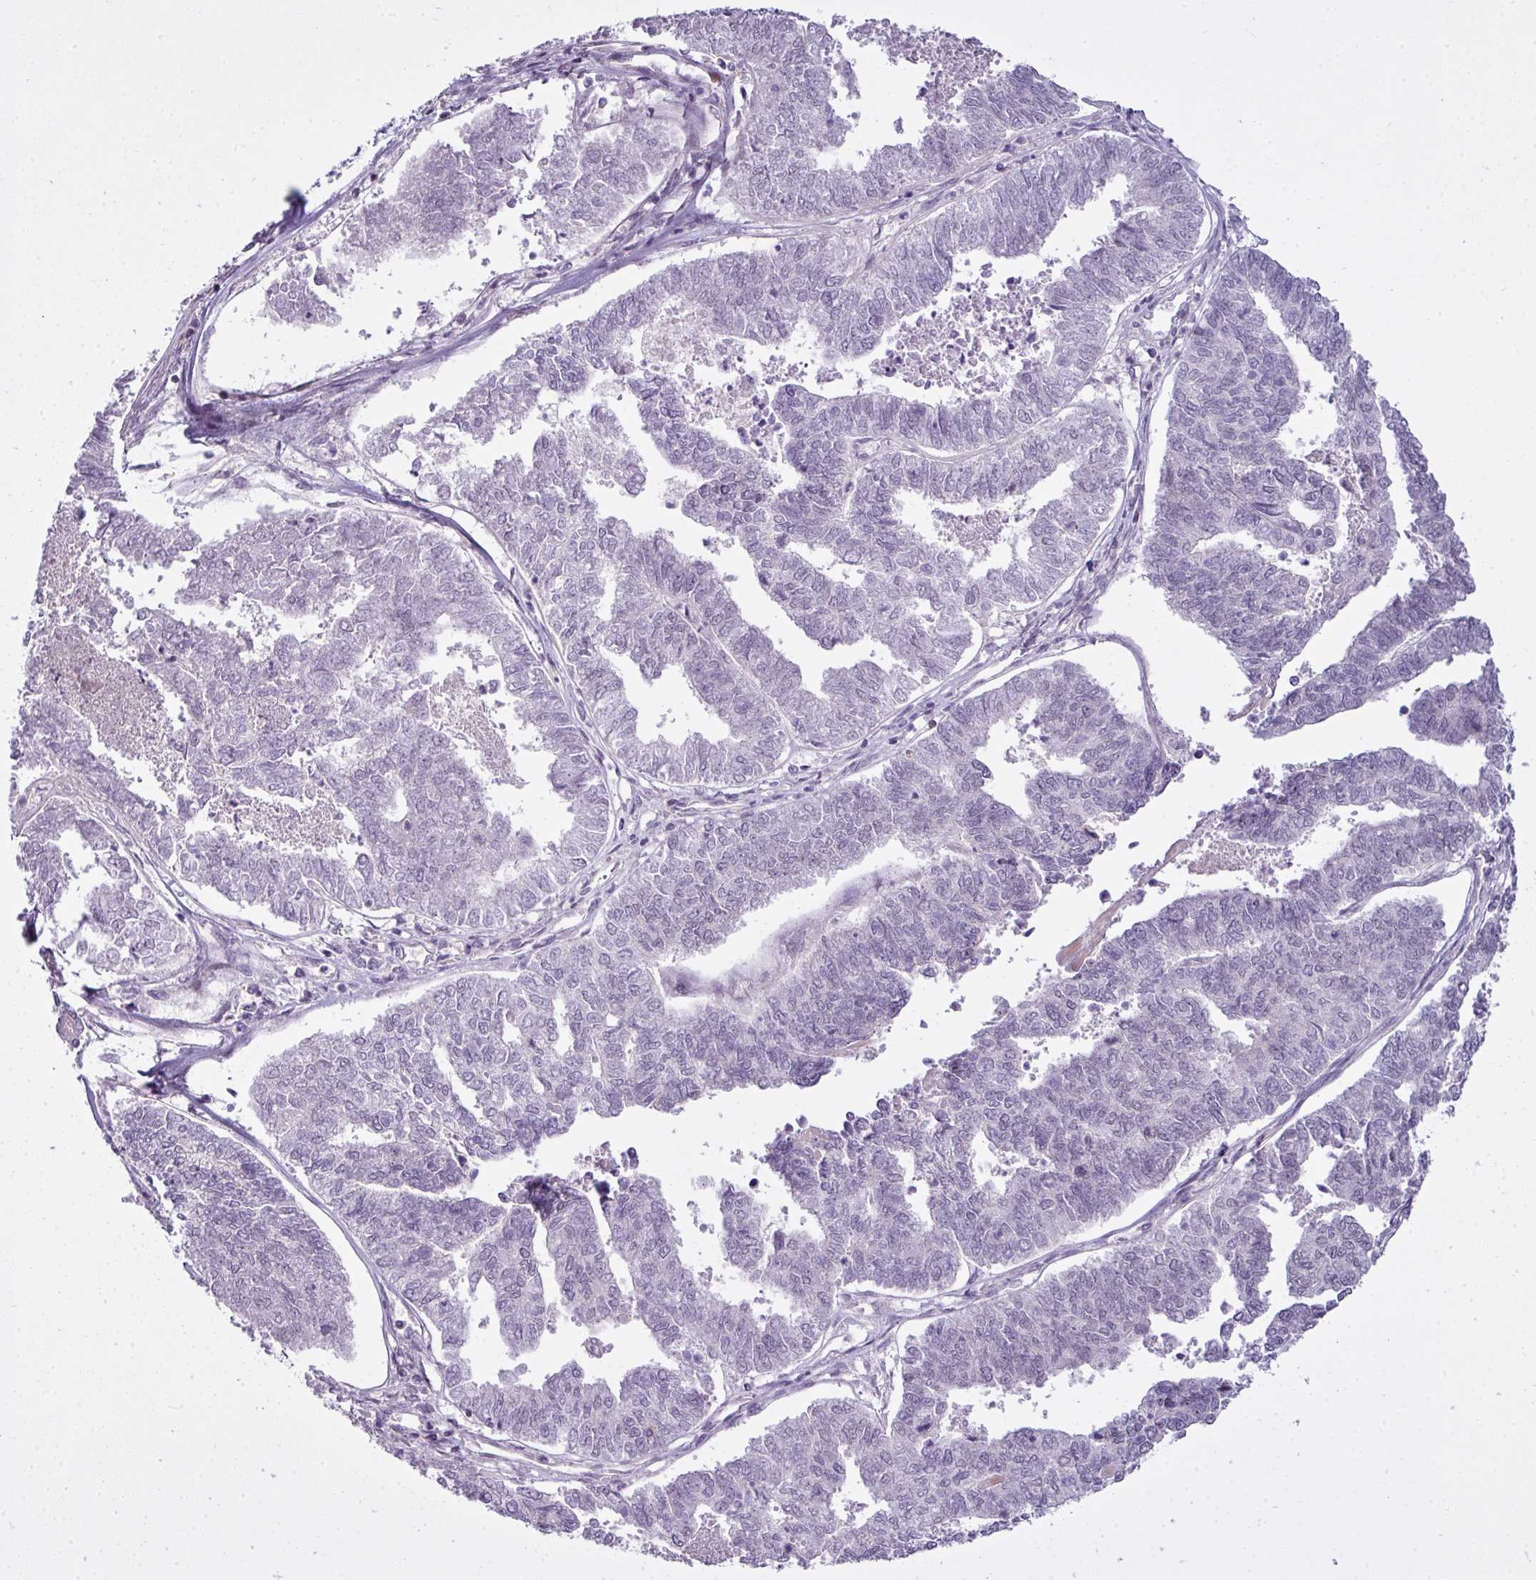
{"staining": {"intensity": "negative", "quantity": "none", "location": "none"}, "tissue": "endometrial cancer", "cell_type": "Tumor cells", "image_type": "cancer", "snomed": [{"axis": "morphology", "description": "Adenocarcinoma, NOS"}, {"axis": "topography", "description": "Endometrium"}], "caption": "Protein analysis of adenocarcinoma (endometrial) shows no significant staining in tumor cells. (IHC, brightfield microscopy, high magnification).", "gene": "ZNF688", "patient": {"sex": "female", "age": 73}}